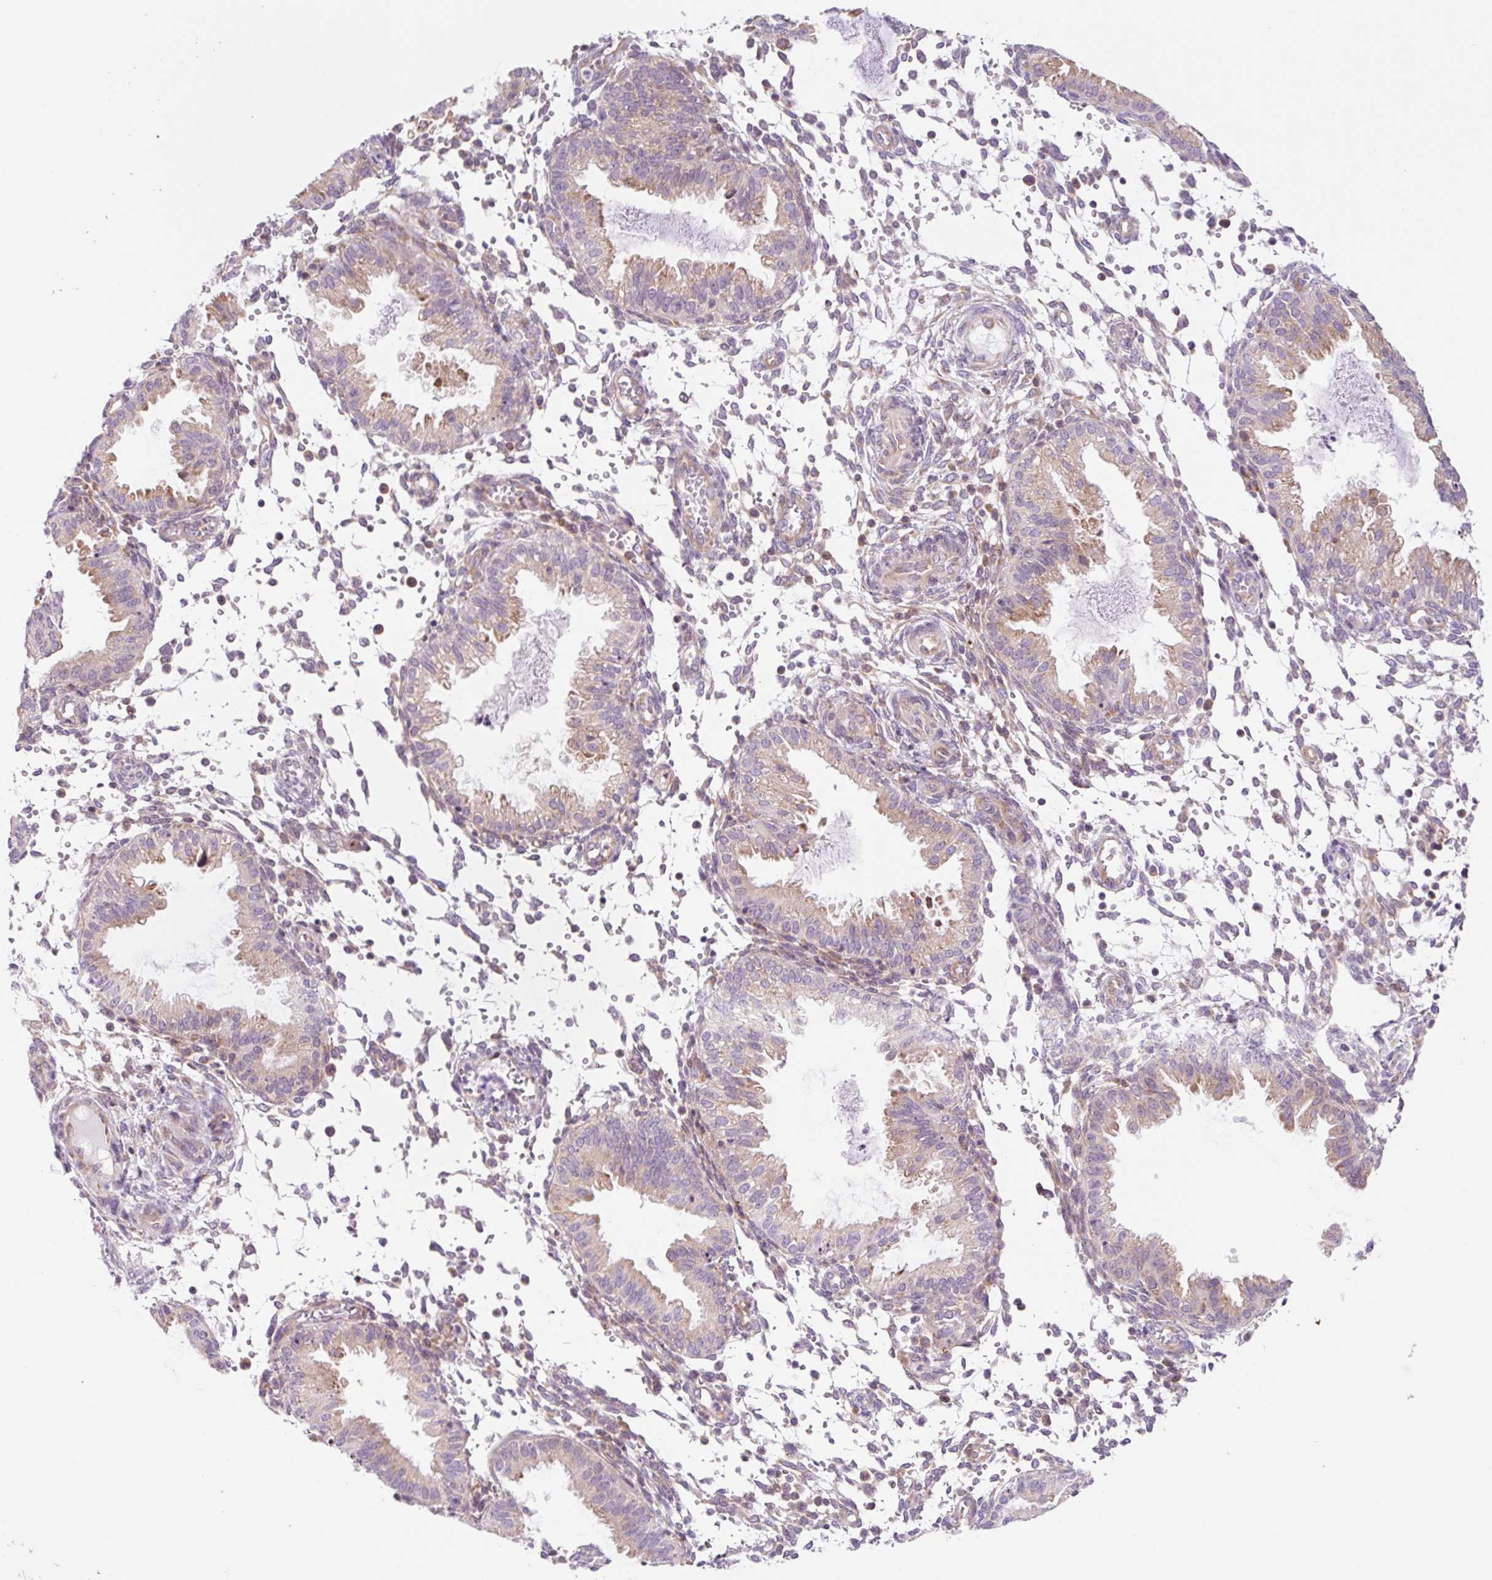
{"staining": {"intensity": "weak", "quantity": "25%-75%", "location": "cytoplasmic/membranous"}, "tissue": "endometrium", "cell_type": "Cells in endometrial stroma", "image_type": "normal", "snomed": [{"axis": "morphology", "description": "Normal tissue, NOS"}, {"axis": "topography", "description": "Endometrium"}], "caption": "Weak cytoplasmic/membranous protein expression is appreciated in approximately 25%-75% of cells in endometrial stroma in endometrium. (Brightfield microscopy of DAB IHC at high magnification).", "gene": "RPL41", "patient": {"sex": "female", "age": 33}}